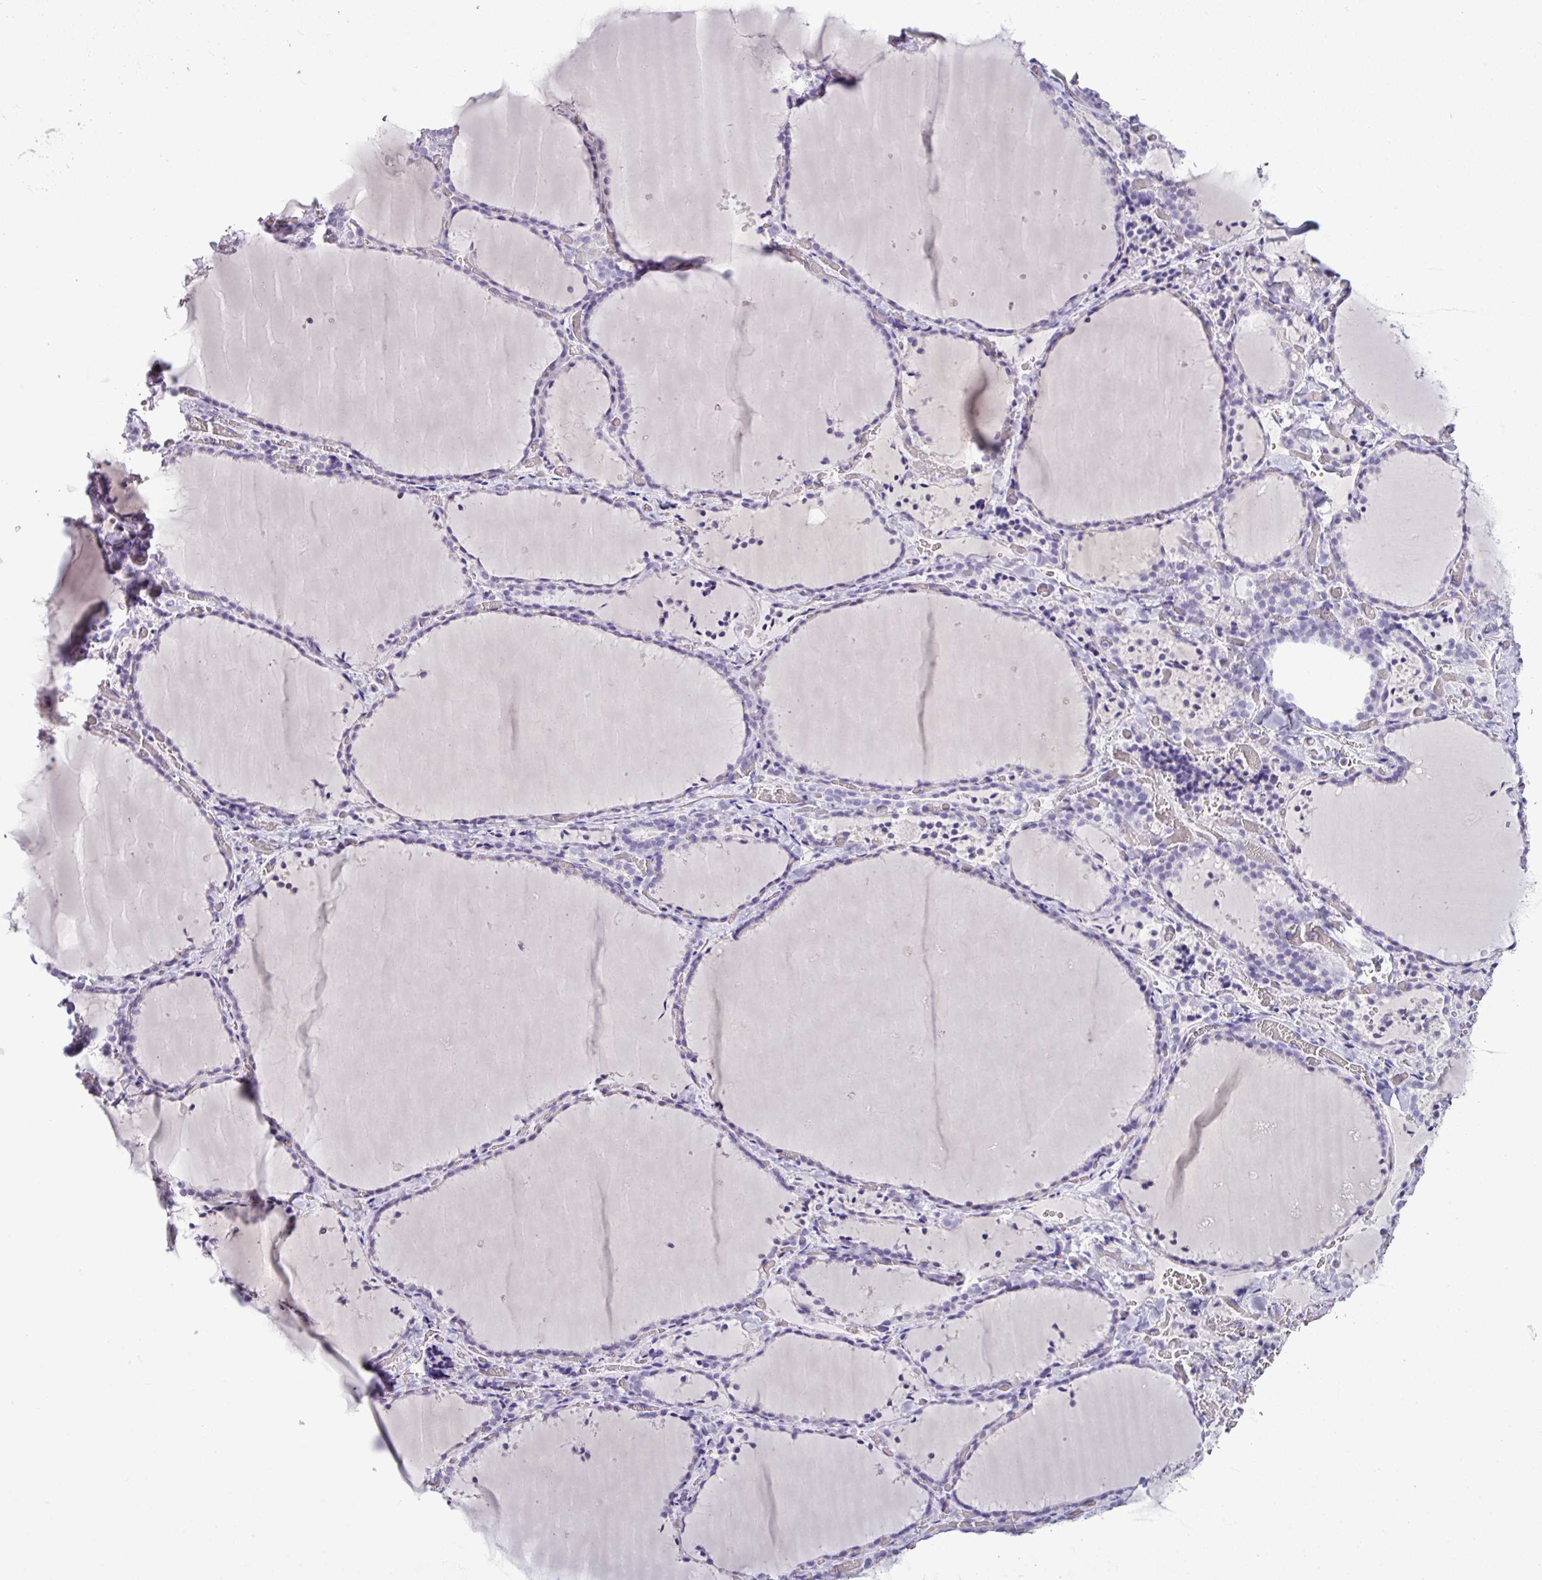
{"staining": {"intensity": "negative", "quantity": "none", "location": "none"}, "tissue": "thyroid gland", "cell_type": "Glandular cells", "image_type": "normal", "snomed": [{"axis": "morphology", "description": "Normal tissue, NOS"}, {"axis": "topography", "description": "Thyroid gland"}], "caption": "Benign thyroid gland was stained to show a protein in brown. There is no significant staining in glandular cells. The staining is performed using DAB (3,3'-diaminobenzidine) brown chromogen with nuclei counter-stained in using hematoxylin.", "gene": "TMEM91", "patient": {"sex": "female", "age": 22}}